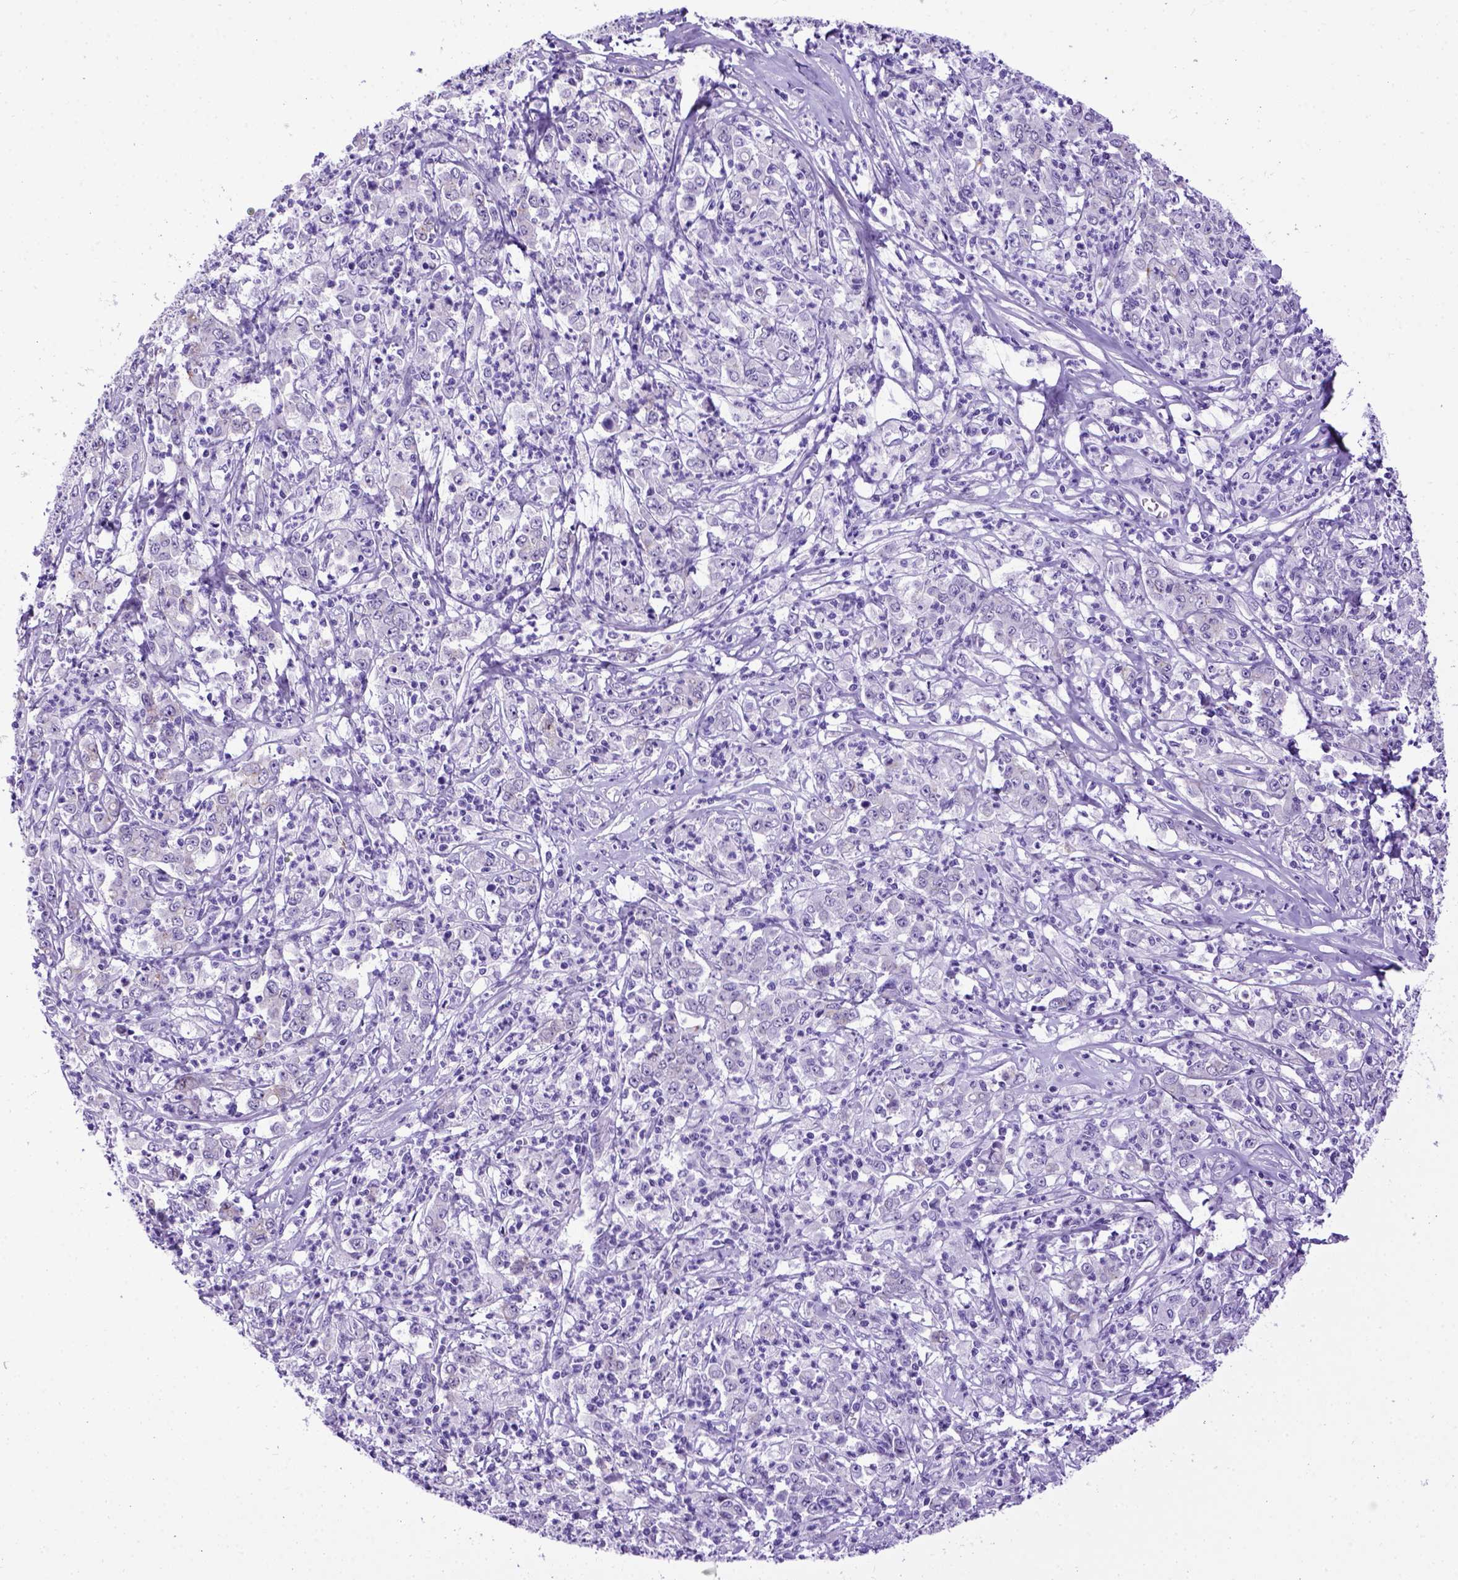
{"staining": {"intensity": "negative", "quantity": "none", "location": "none"}, "tissue": "stomach cancer", "cell_type": "Tumor cells", "image_type": "cancer", "snomed": [{"axis": "morphology", "description": "Adenocarcinoma, NOS"}, {"axis": "topography", "description": "Stomach, lower"}], "caption": "Tumor cells are negative for protein expression in human stomach adenocarcinoma.", "gene": "ADAM12", "patient": {"sex": "female", "age": 71}}